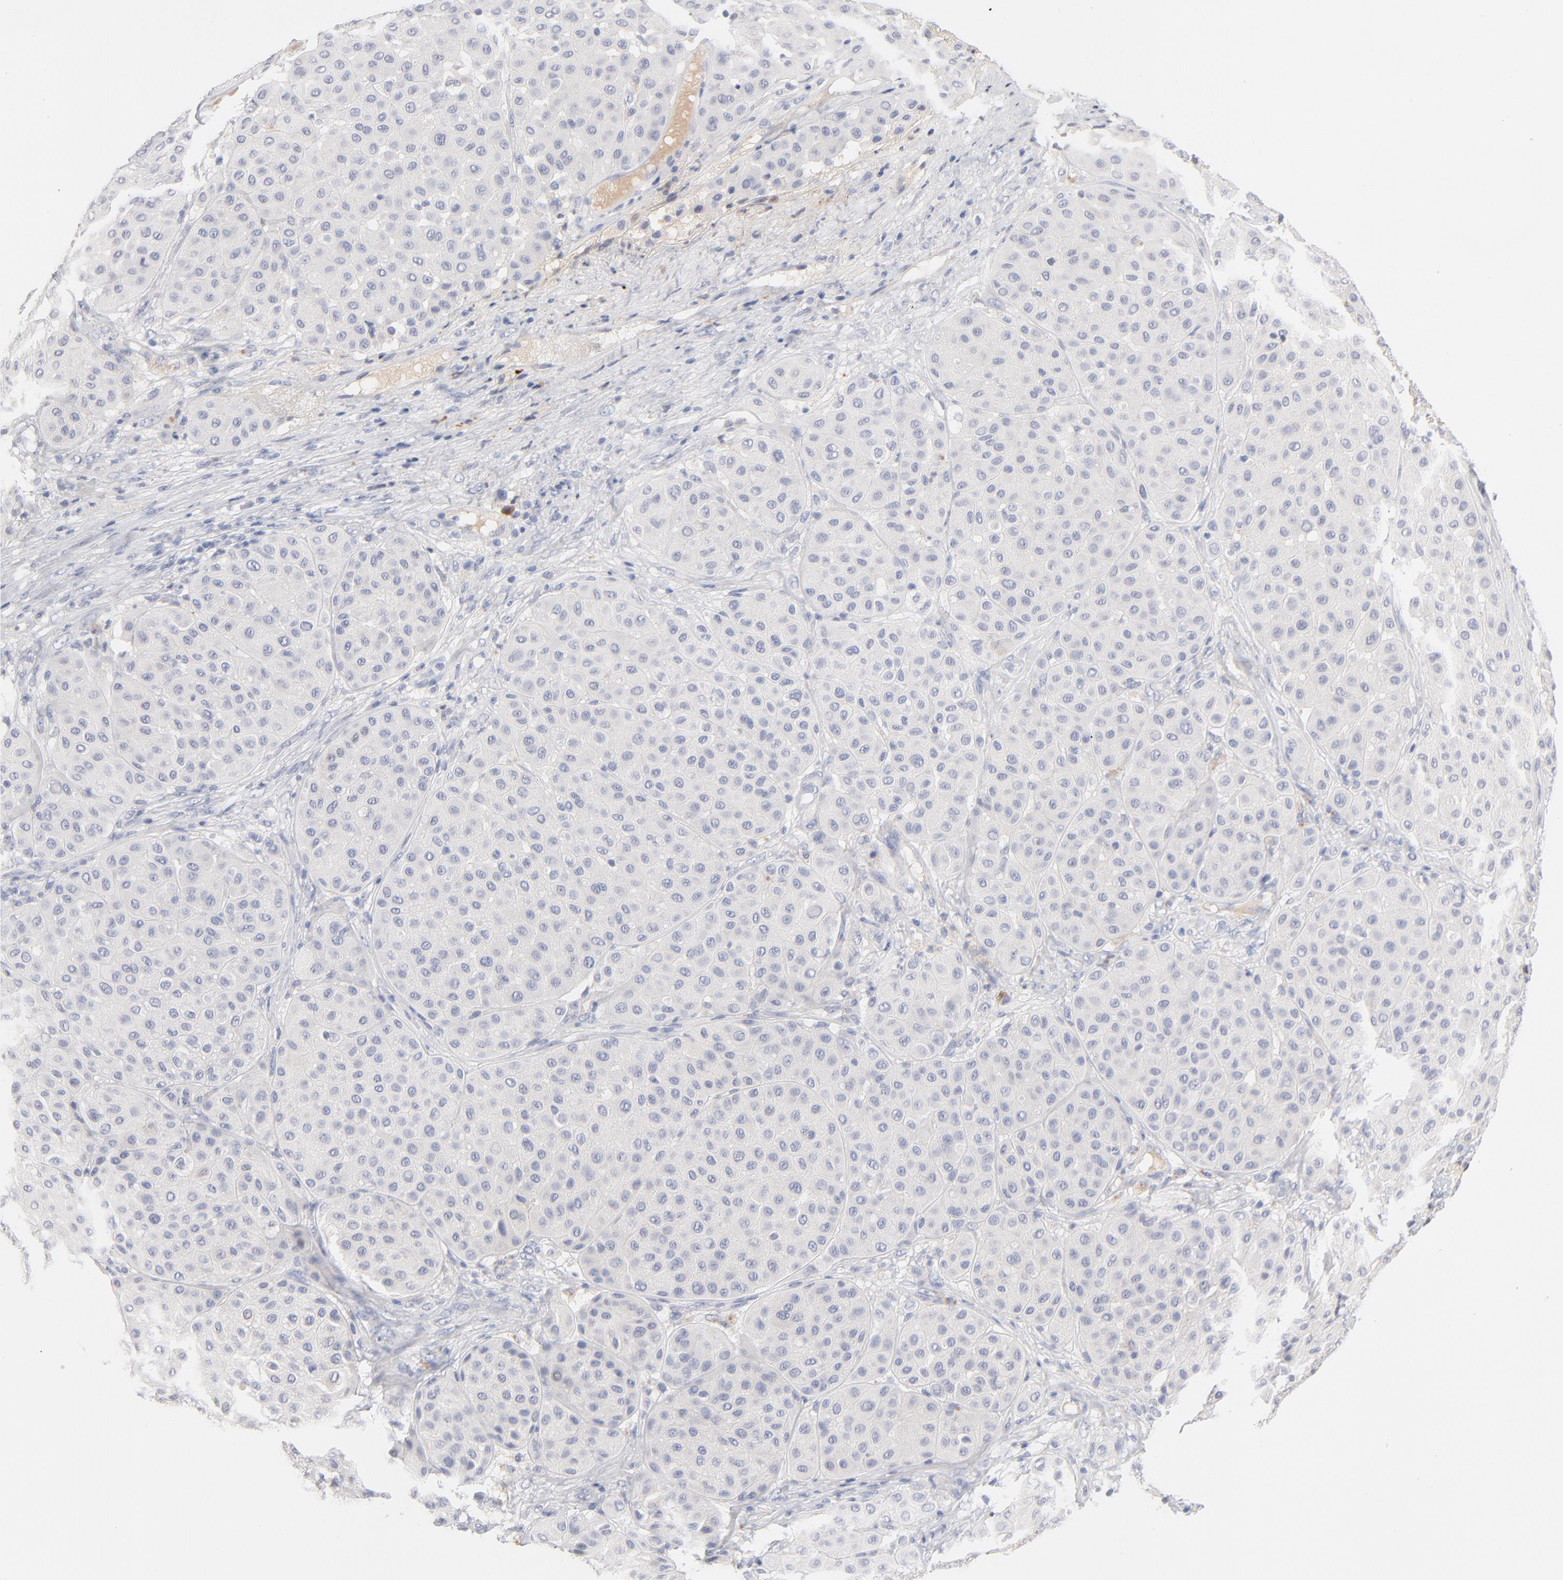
{"staining": {"intensity": "negative", "quantity": "none", "location": "none"}, "tissue": "melanoma", "cell_type": "Tumor cells", "image_type": "cancer", "snomed": [{"axis": "morphology", "description": "Normal tissue, NOS"}, {"axis": "morphology", "description": "Malignant melanoma, Metastatic site"}, {"axis": "topography", "description": "Skin"}], "caption": "IHC micrograph of malignant melanoma (metastatic site) stained for a protein (brown), which shows no expression in tumor cells. The staining was performed using DAB (3,3'-diaminobenzidine) to visualize the protein expression in brown, while the nuclei were stained in blue with hematoxylin (Magnification: 20x).", "gene": "F12", "patient": {"sex": "male", "age": 41}}